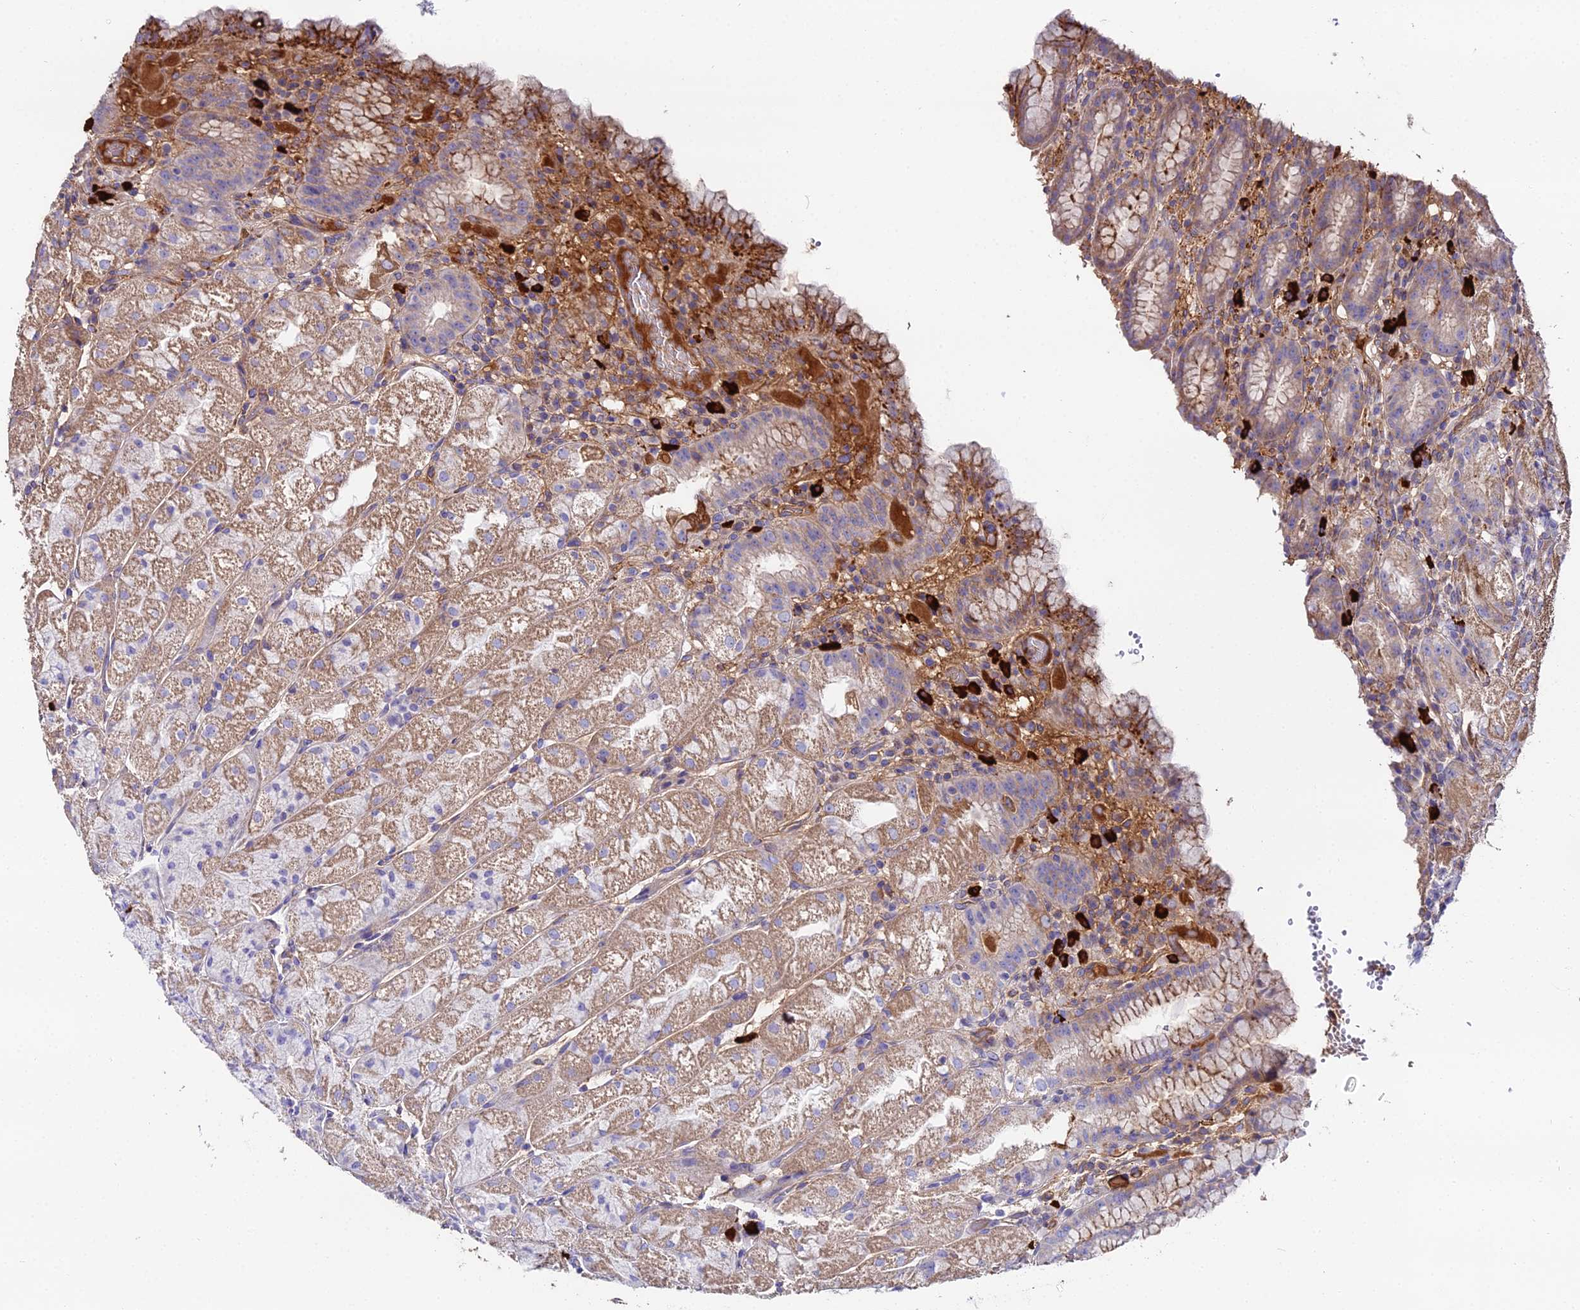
{"staining": {"intensity": "moderate", "quantity": "<25%", "location": "cytoplasmic/membranous"}, "tissue": "stomach", "cell_type": "Glandular cells", "image_type": "normal", "snomed": [{"axis": "morphology", "description": "Normal tissue, NOS"}, {"axis": "topography", "description": "Stomach, upper"}], "caption": "A low amount of moderate cytoplasmic/membranous staining is identified in about <25% of glandular cells in benign stomach.", "gene": "BEX4", "patient": {"sex": "male", "age": 52}}